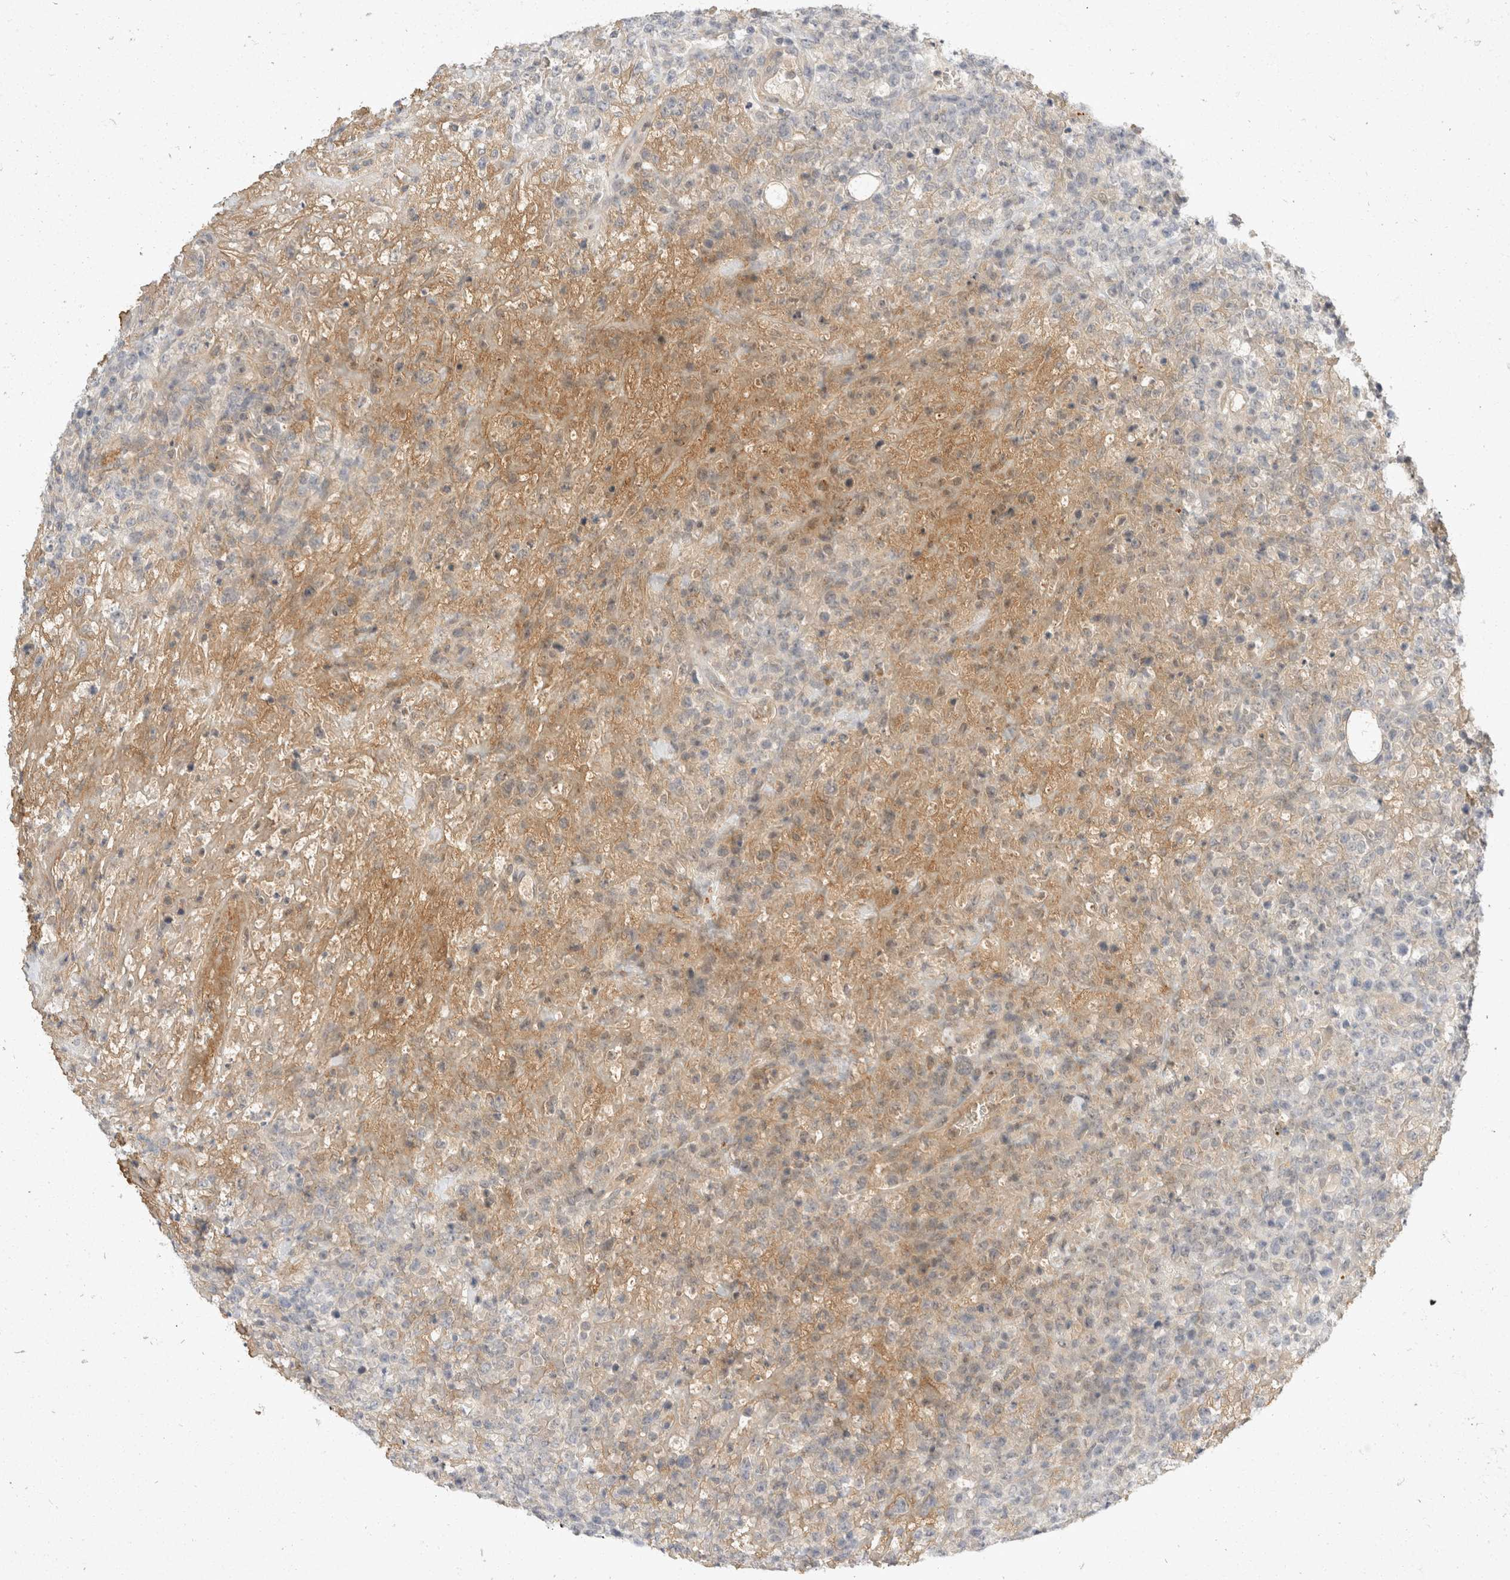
{"staining": {"intensity": "weak", "quantity": "<25%", "location": "cytoplasmic/membranous"}, "tissue": "lymphoma", "cell_type": "Tumor cells", "image_type": "cancer", "snomed": [{"axis": "morphology", "description": "Malignant lymphoma, non-Hodgkin's type, High grade"}, {"axis": "topography", "description": "Colon"}], "caption": "This is a photomicrograph of IHC staining of high-grade malignant lymphoma, non-Hodgkin's type, which shows no staining in tumor cells.", "gene": "TOM1L2", "patient": {"sex": "female", "age": 53}}